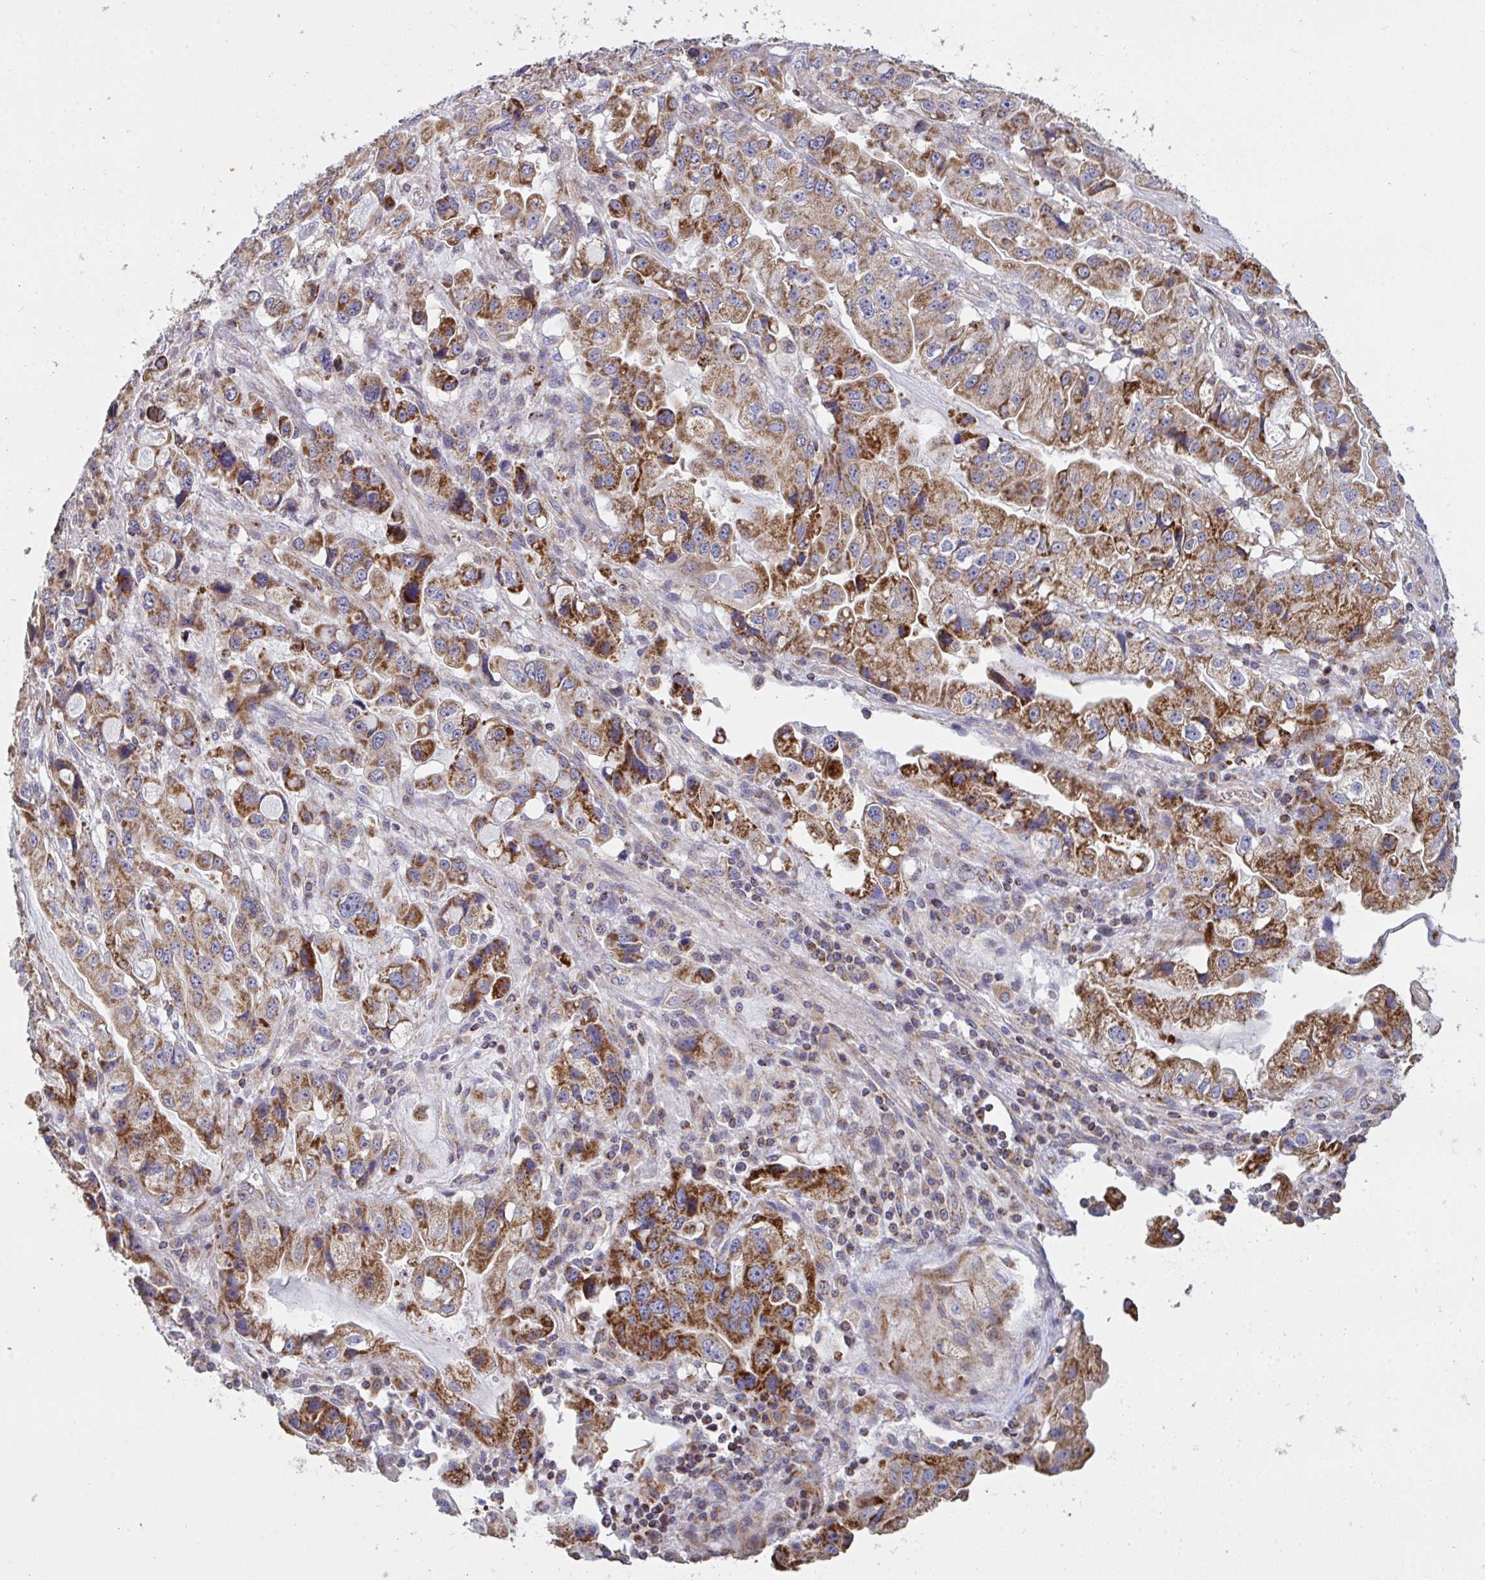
{"staining": {"intensity": "strong", "quantity": ">75%", "location": "cytoplasmic/membranous"}, "tissue": "stomach cancer", "cell_type": "Tumor cells", "image_type": "cancer", "snomed": [{"axis": "morphology", "description": "Adenocarcinoma, NOS"}, {"axis": "topography", "description": "Stomach, lower"}], "caption": "Immunohistochemistry (IHC) of adenocarcinoma (stomach) exhibits high levels of strong cytoplasmic/membranous positivity in about >75% of tumor cells.", "gene": "MICOS10", "patient": {"sex": "female", "age": 93}}